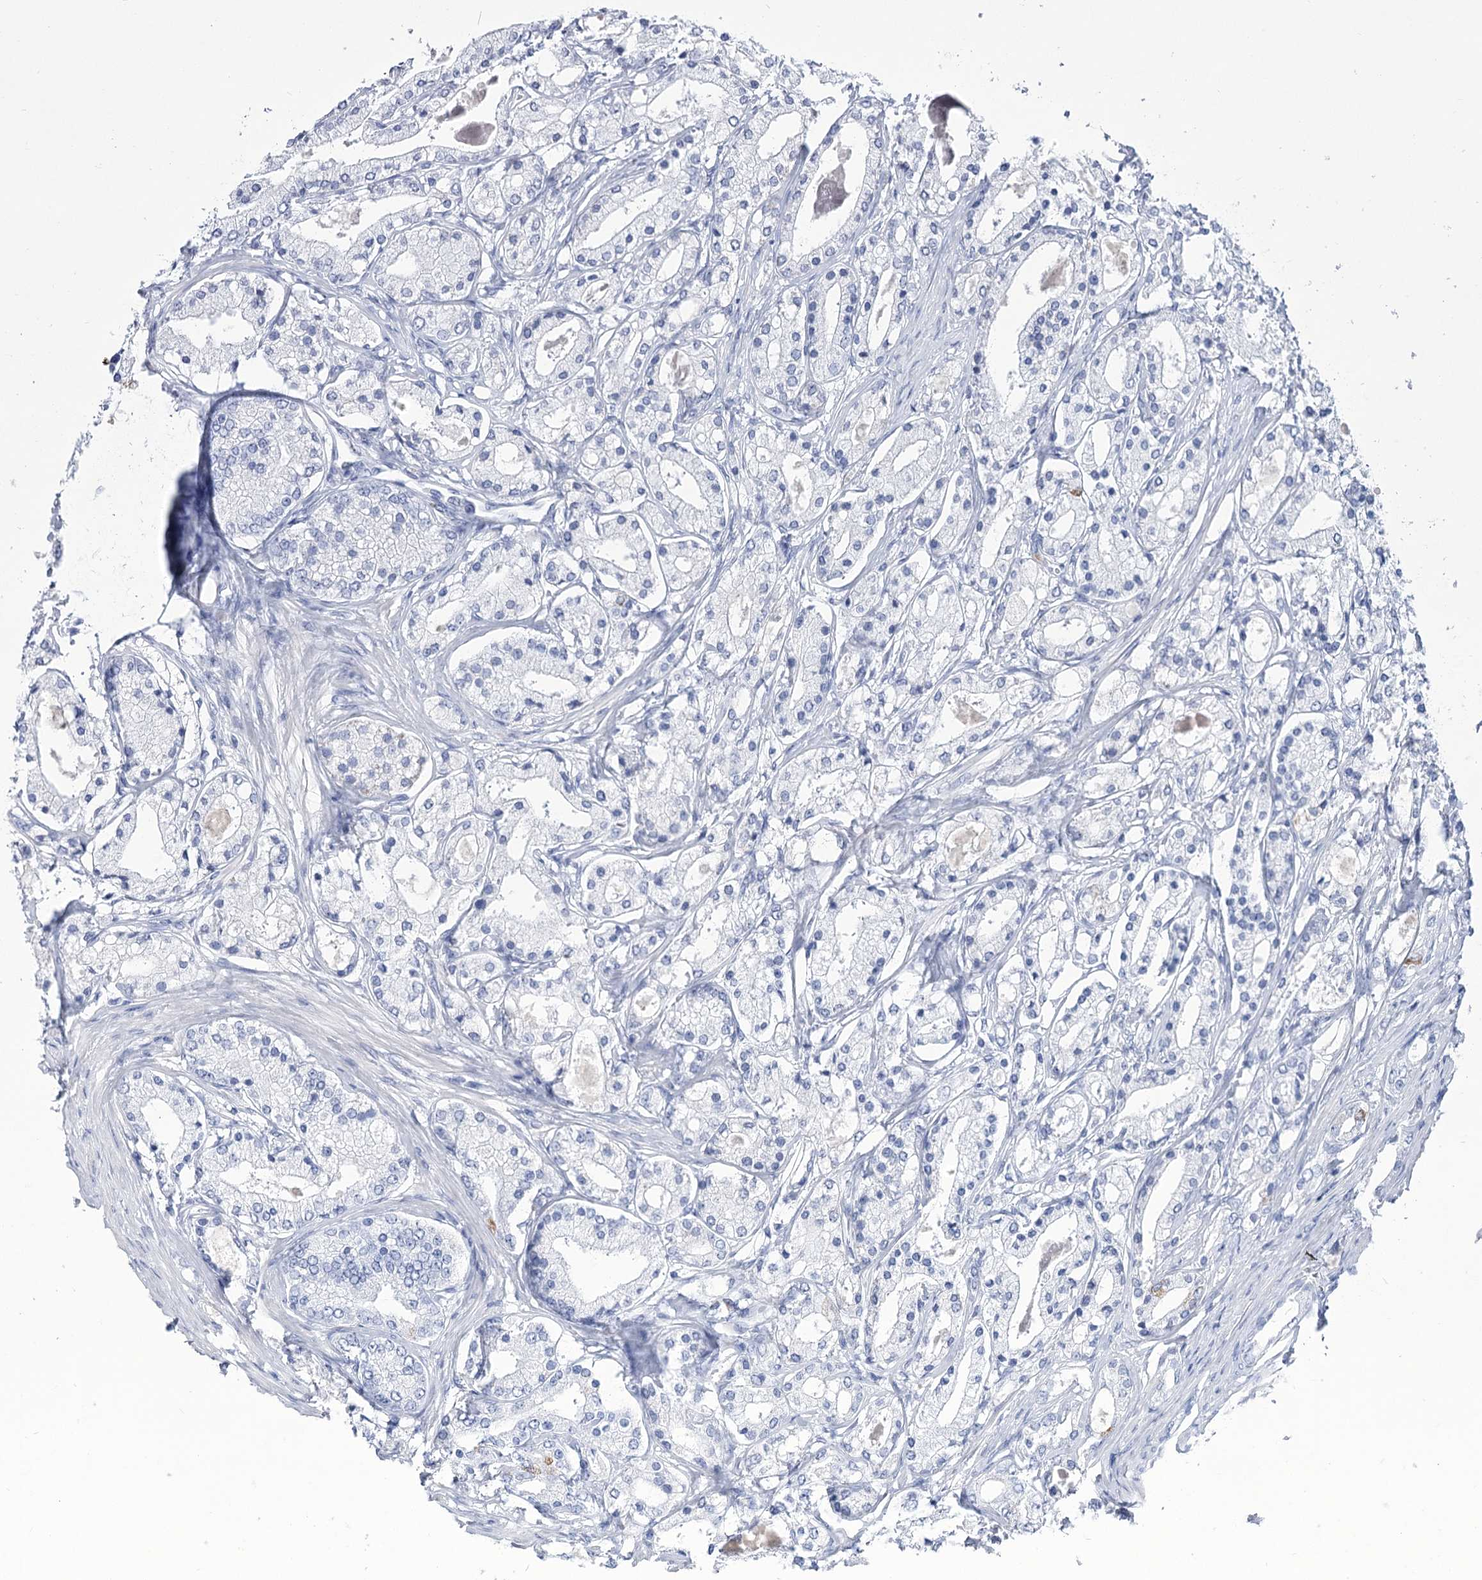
{"staining": {"intensity": "negative", "quantity": "none", "location": "none"}, "tissue": "prostate cancer", "cell_type": "Tumor cells", "image_type": "cancer", "snomed": [{"axis": "morphology", "description": "Adenocarcinoma, High grade"}, {"axis": "topography", "description": "Prostate"}], "caption": "This is a histopathology image of IHC staining of prostate high-grade adenocarcinoma, which shows no positivity in tumor cells.", "gene": "RNF186", "patient": {"sex": "male", "age": 59}}